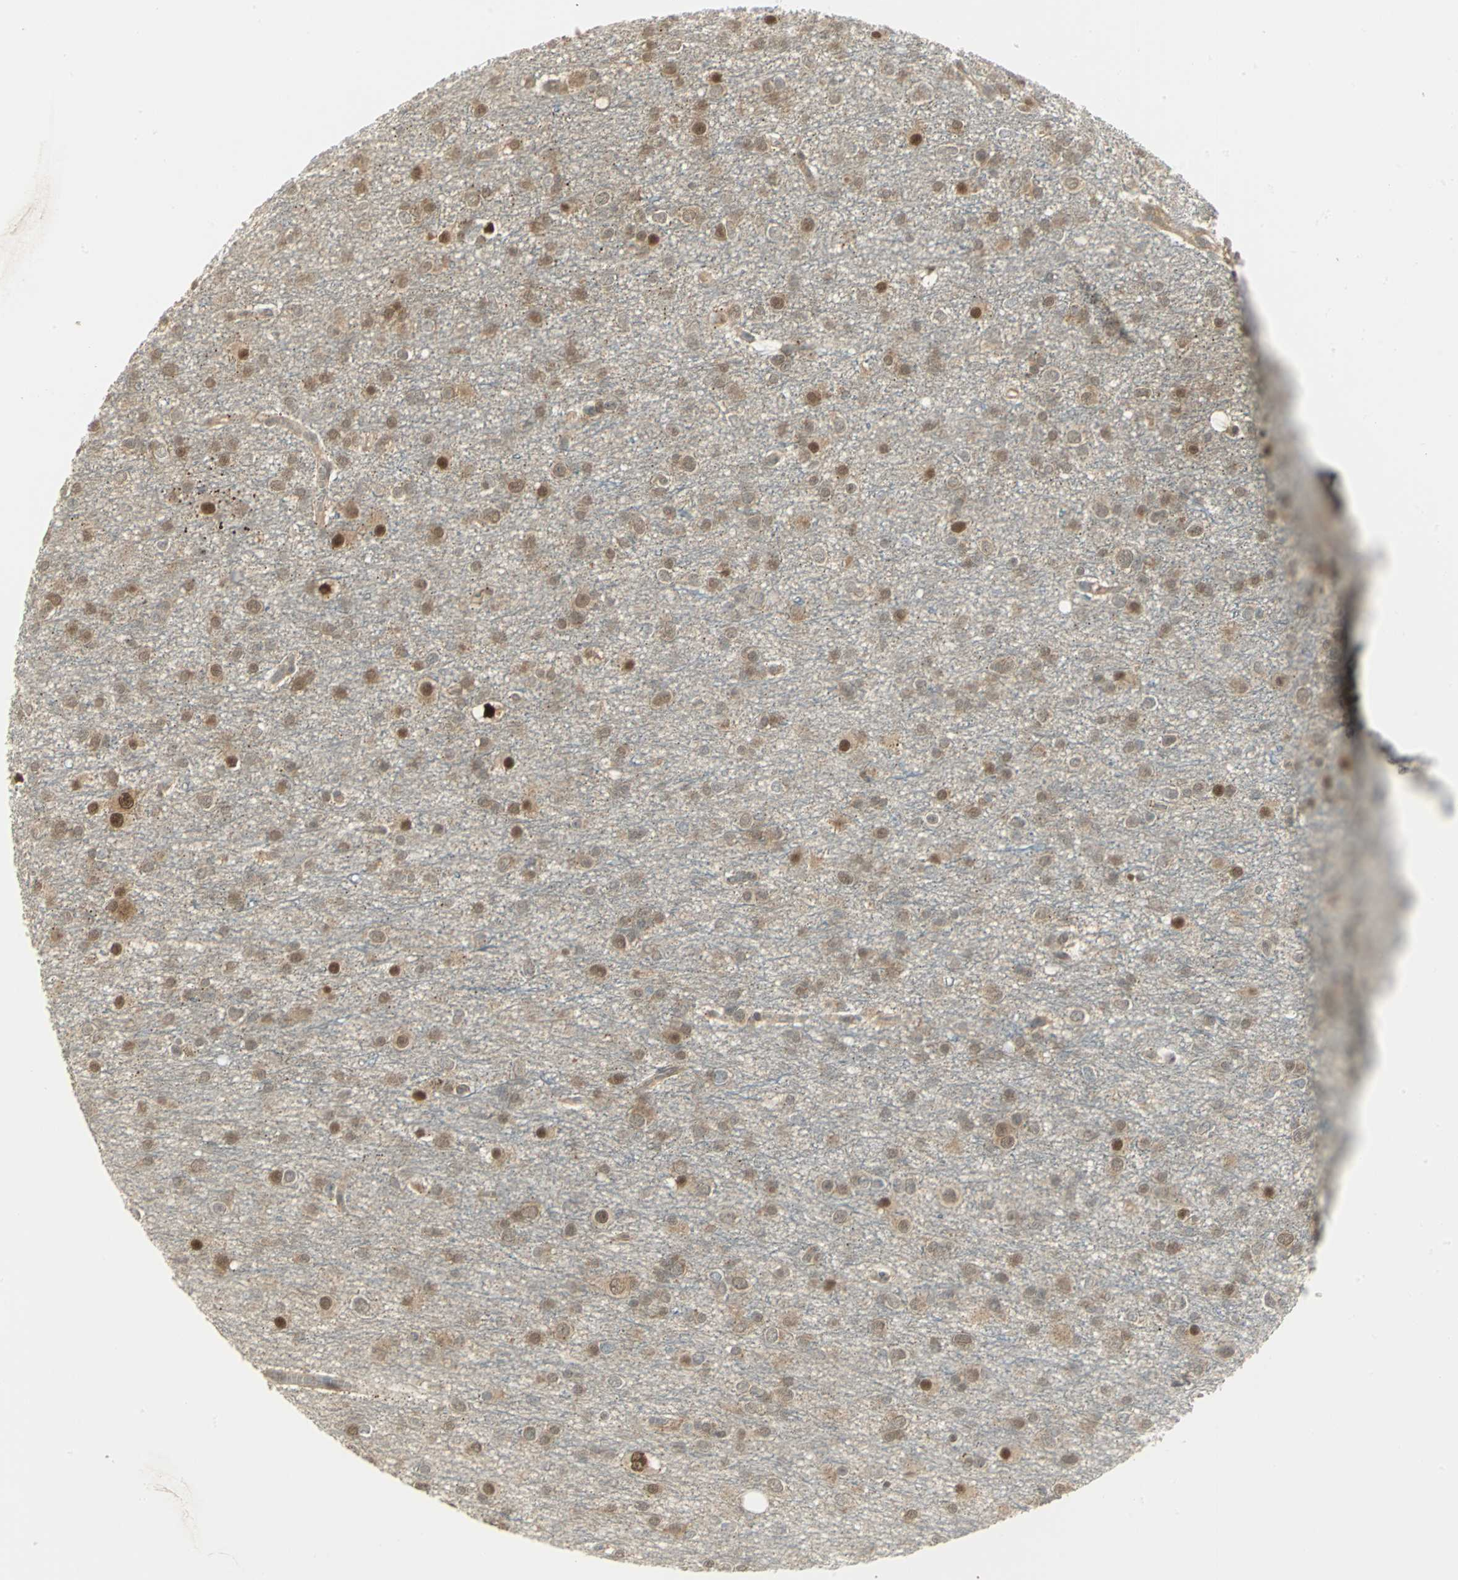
{"staining": {"intensity": "moderate", "quantity": ">75%", "location": "cytoplasmic/membranous,nuclear"}, "tissue": "glioma", "cell_type": "Tumor cells", "image_type": "cancer", "snomed": [{"axis": "morphology", "description": "Glioma, malignant, Low grade"}, {"axis": "topography", "description": "Brain"}], "caption": "Malignant glioma (low-grade) stained with immunohistochemistry (IHC) displays moderate cytoplasmic/membranous and nuclear expression in approximately >75% of tumor cells.", "gene": "PSMC4", "patient": {"sex": "male", "age": 42}}